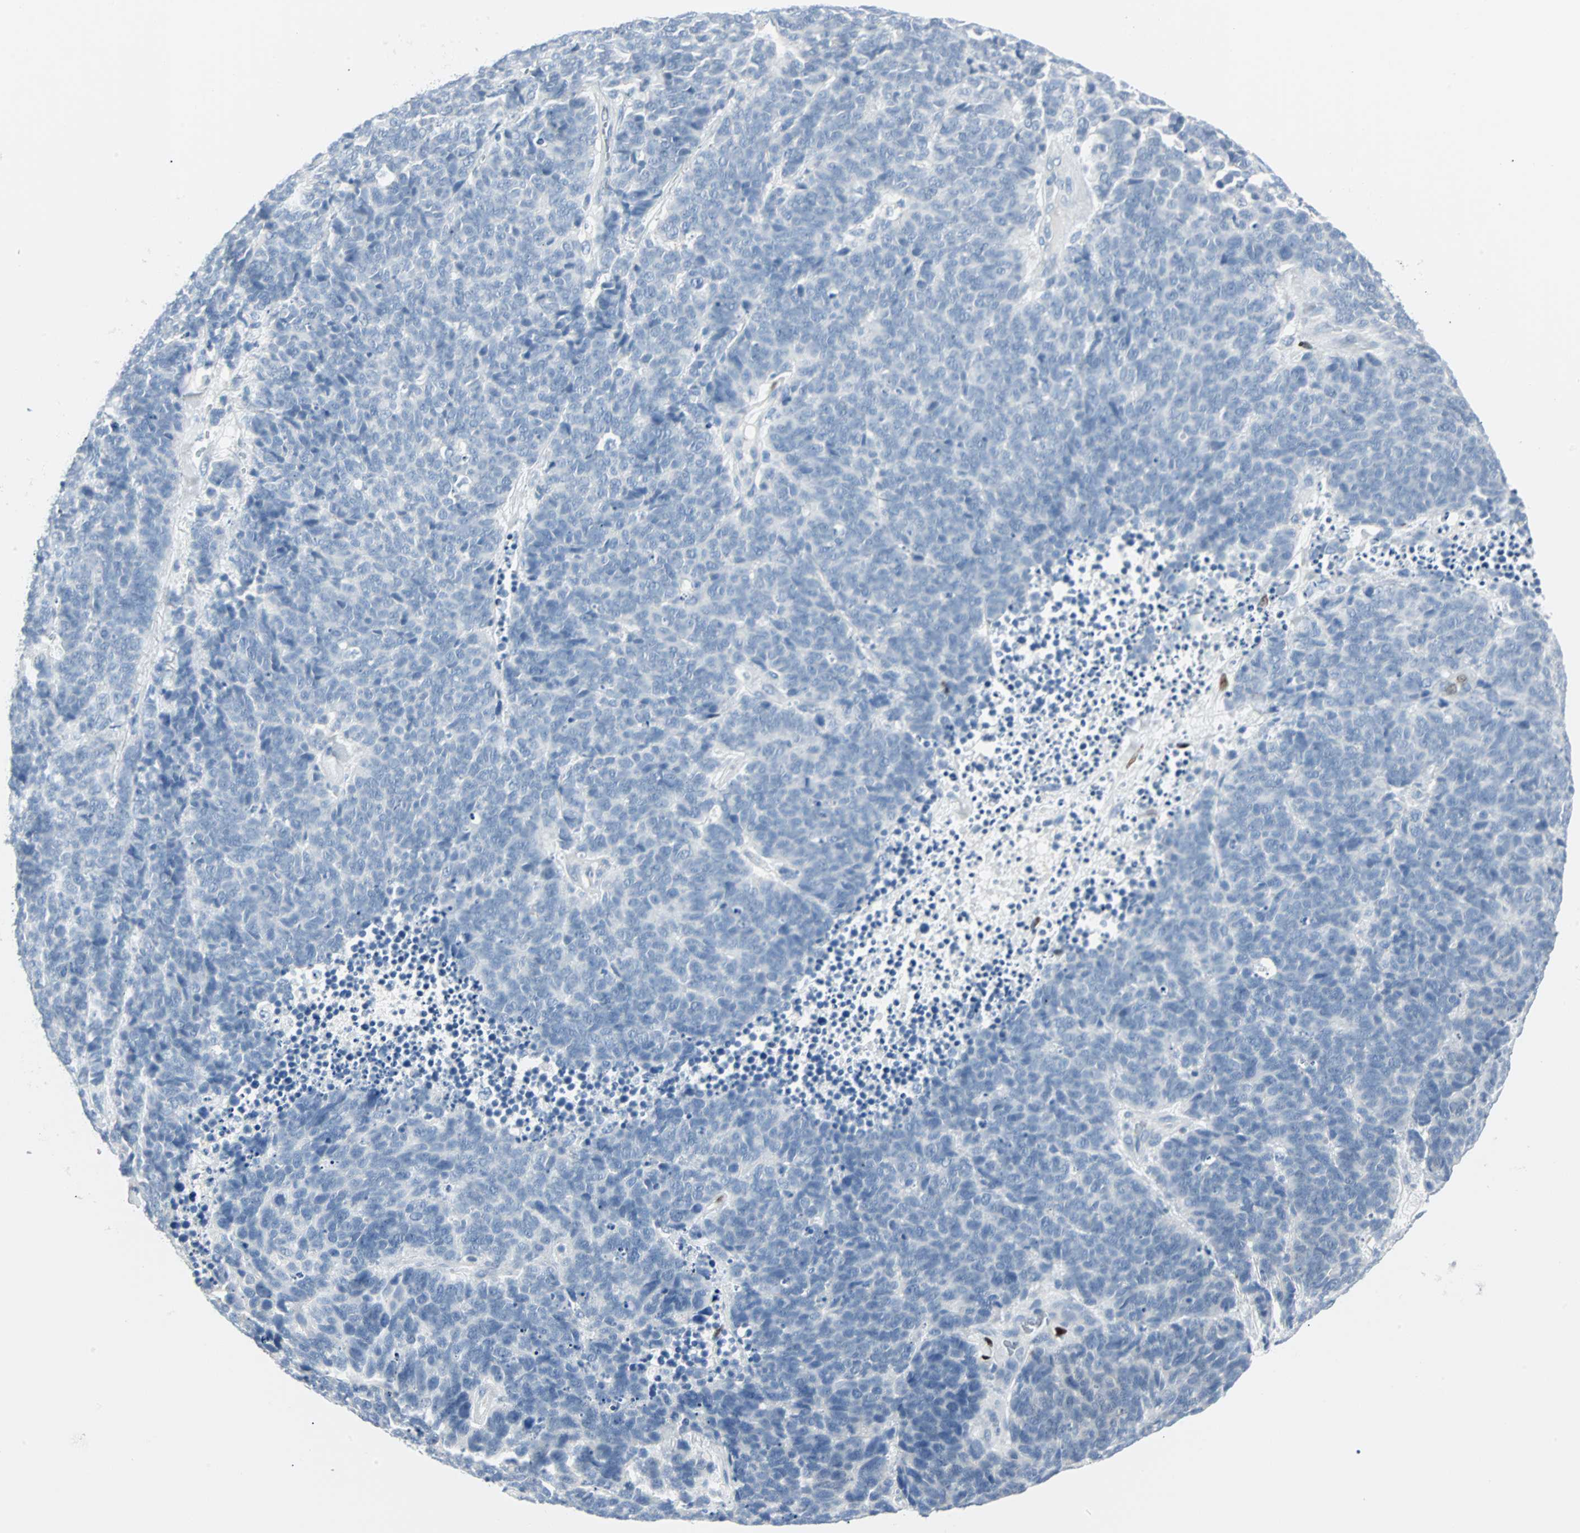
{"staining": {"intensity": "negative", "quantity": "none", "location": "none"}, "tissue": "lung cancer", "cell_type": "Tumor cells", "image_type": "cancer", "snomed": [{"axis": "morphology", "description": "Neoplasm, malignant, NOS"}, {"axis": "topography", "description": "Lung"}], "caption": "High power microscopy image of an IHC micrograph of lung malignant neoplasm, revealing no significant positivity in tumor cells.", "gene": "IL33", "patient": {"sex": "female", "age": 58}}